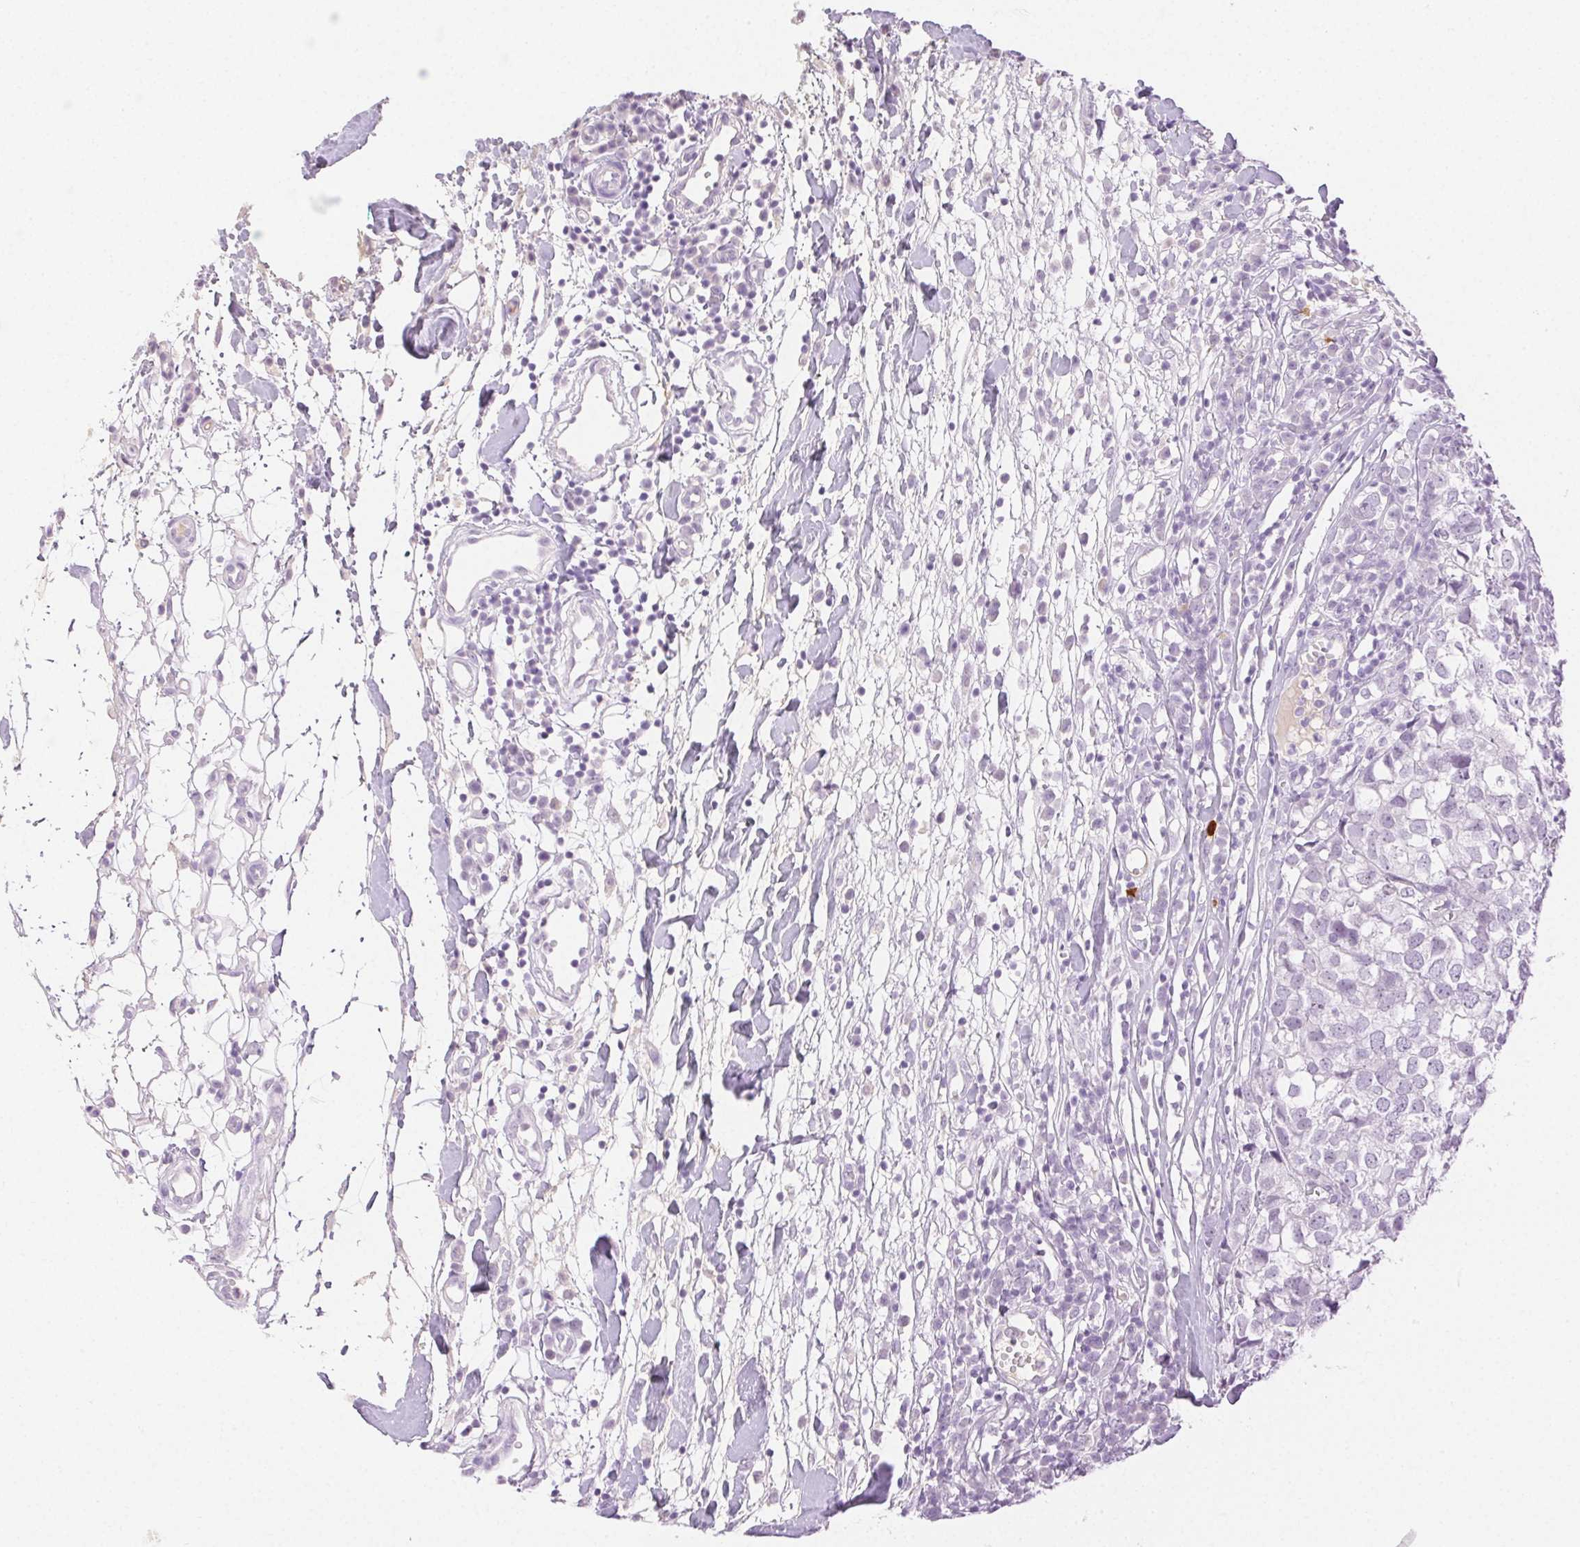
{"staining": {"intensity": "negative", "quantity": "none", "location": "none"}, "tissue": "breast cancer", "cell_type": "Tumor cells", "image_type": "cancer", "snomed": [{"axis": "morphology", "description": "Duct carcinoma"}, {"axis": "topography", "description": "Breast"}], "caption": "Tumor cells are negative for brown protein staining in breast cancer (infiltrating ductal carcinoma). (DAB immunohistochemistry visualized using brightfield microscopy, high magnification).", "gene": "SPACA4", "patient": {"sex": "female", "age": 30}}